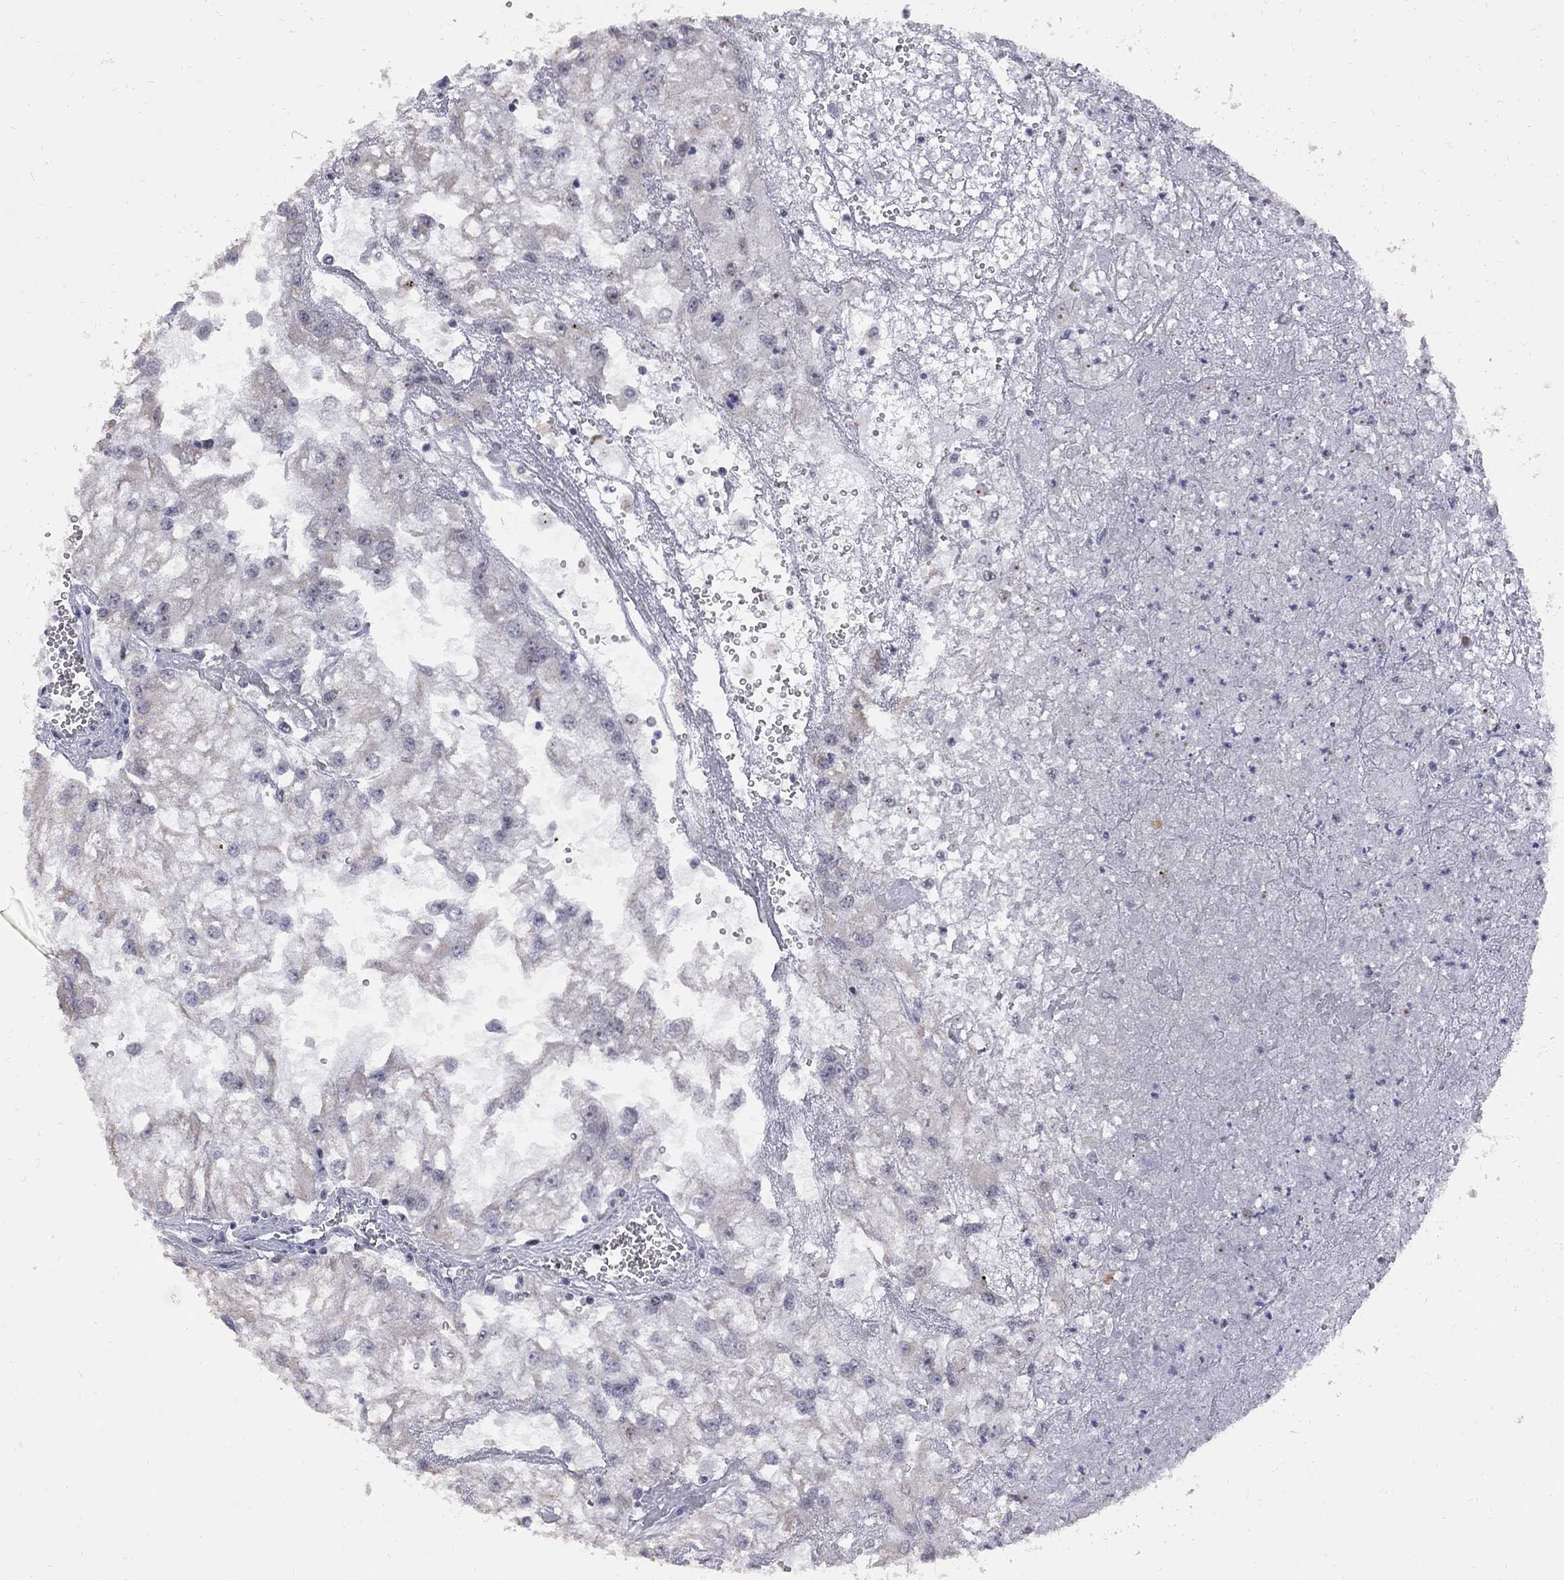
{"staining": {"intensity": "negative", "quantity": "none", "location": "none"}, "tissue": "renal cancer", "cell_type": "Tumor cells", "image_type": "cancer", "snomed": [{"axis": "morphology", "description": "Adenocarcinoma, NOS"}, {"axis": "topography", "description": "Kidney"}], "caption": "This micrograph is of adenocarcinoma (renal) stained with IHC to label a protein in brown with the nuclei are counter-stained blue. There is no staining in tumor cells.", "gene": "DHX33", "patient": {"sex": "male", "age": 59}}